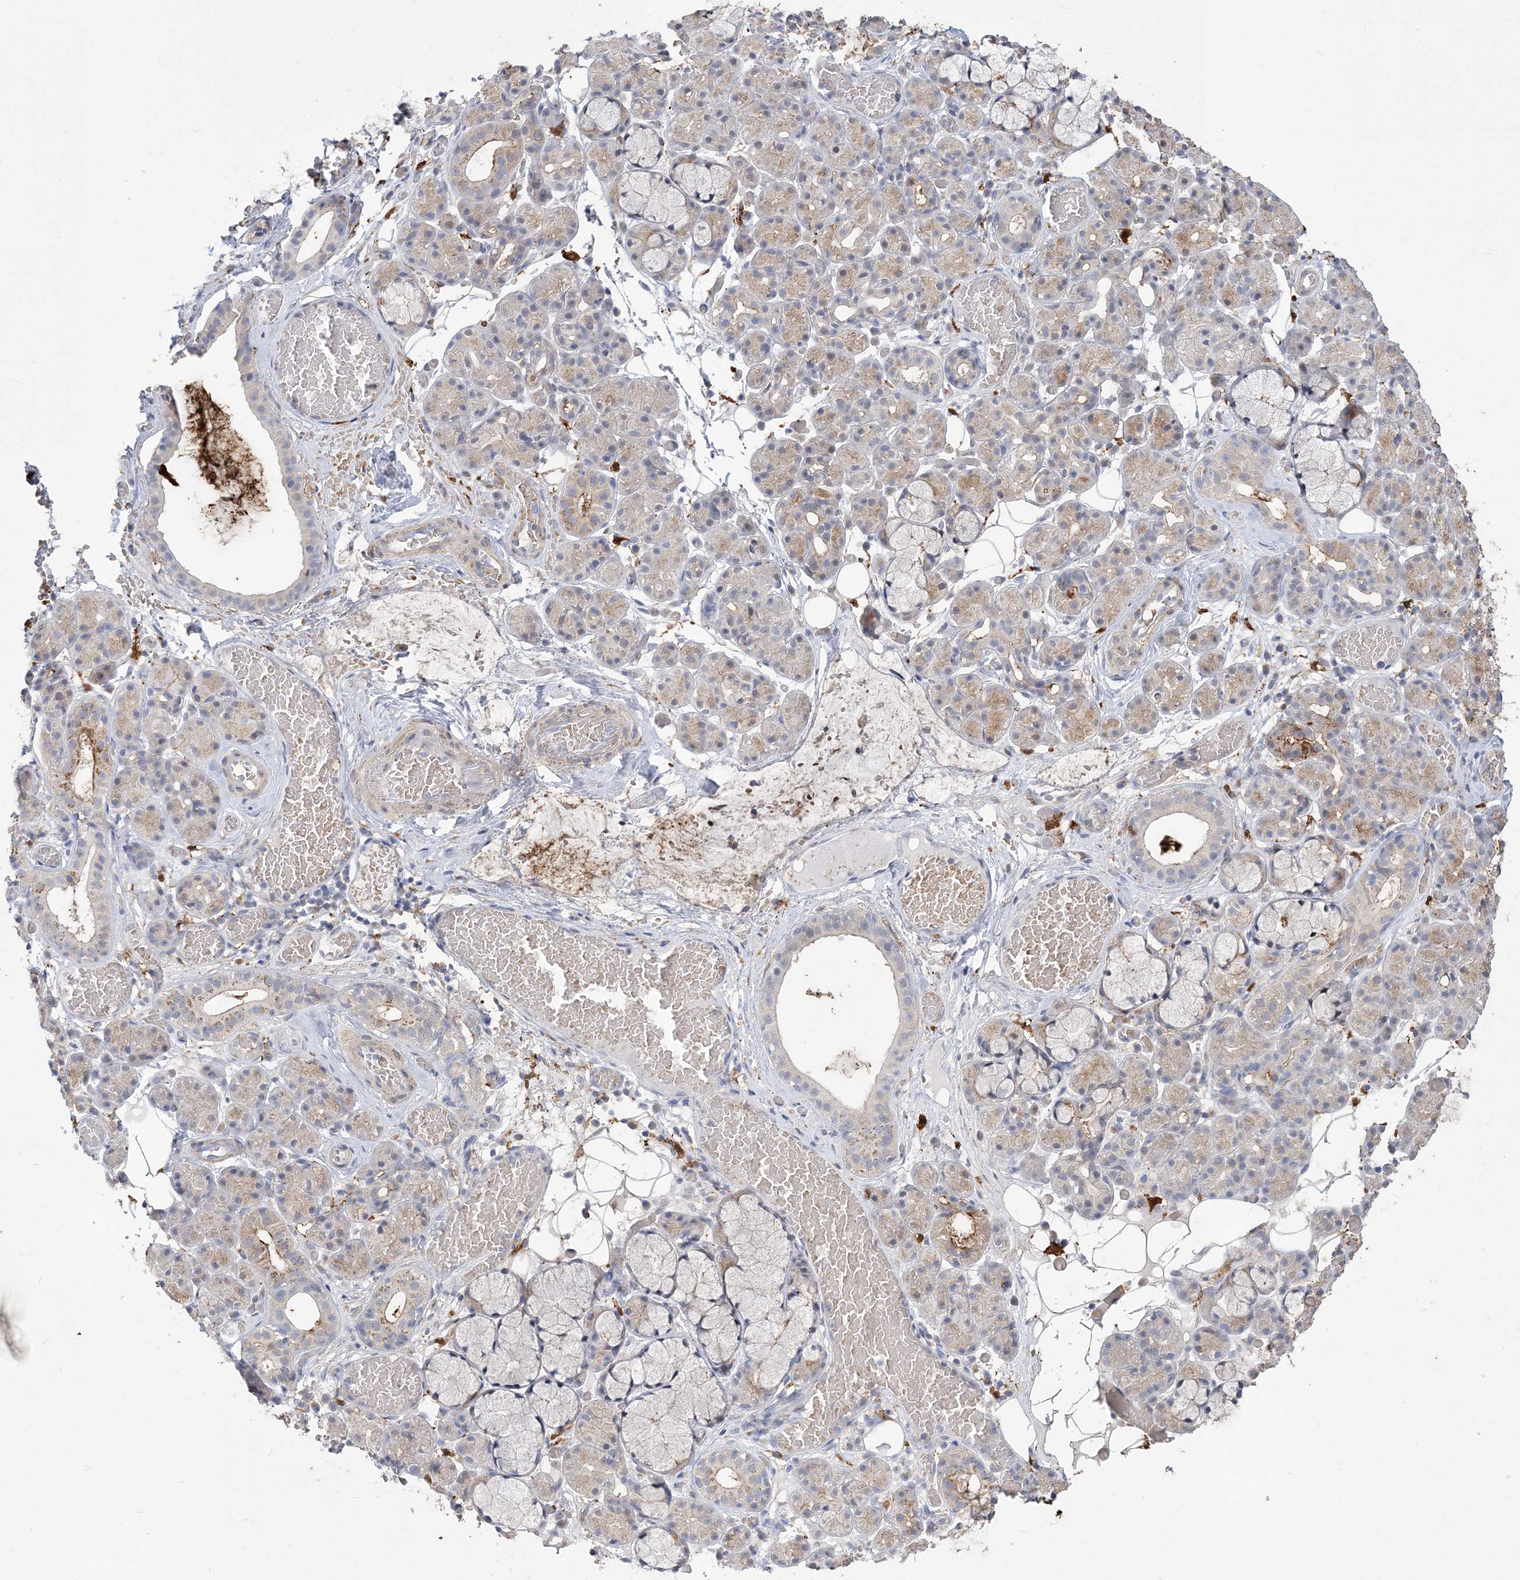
{"staining": {"intensity": "moderate", "quantity": "<25%", "location": "cytoplasmic/membranous"}, "tissue": "salivary gland", "cell_type": "Glandular cells", "image_type": "normal", "snomed": [{"axis": "morphology", "description": "Normal tissue, NOS"}, {"axis": "topography", "description": "Salivary gland"}], "caption": "A photomicrograph of salivary gland stained for a protein shows moderate cytoplasmic/membranous brown staining in glandular cells. (DAB (3,3'-diaminobenzidine) IHC, brown staining for protein, blue staining for nuclei).", "gene": "TSPEAR", "patient": {"sex": "male", "age": 63}}